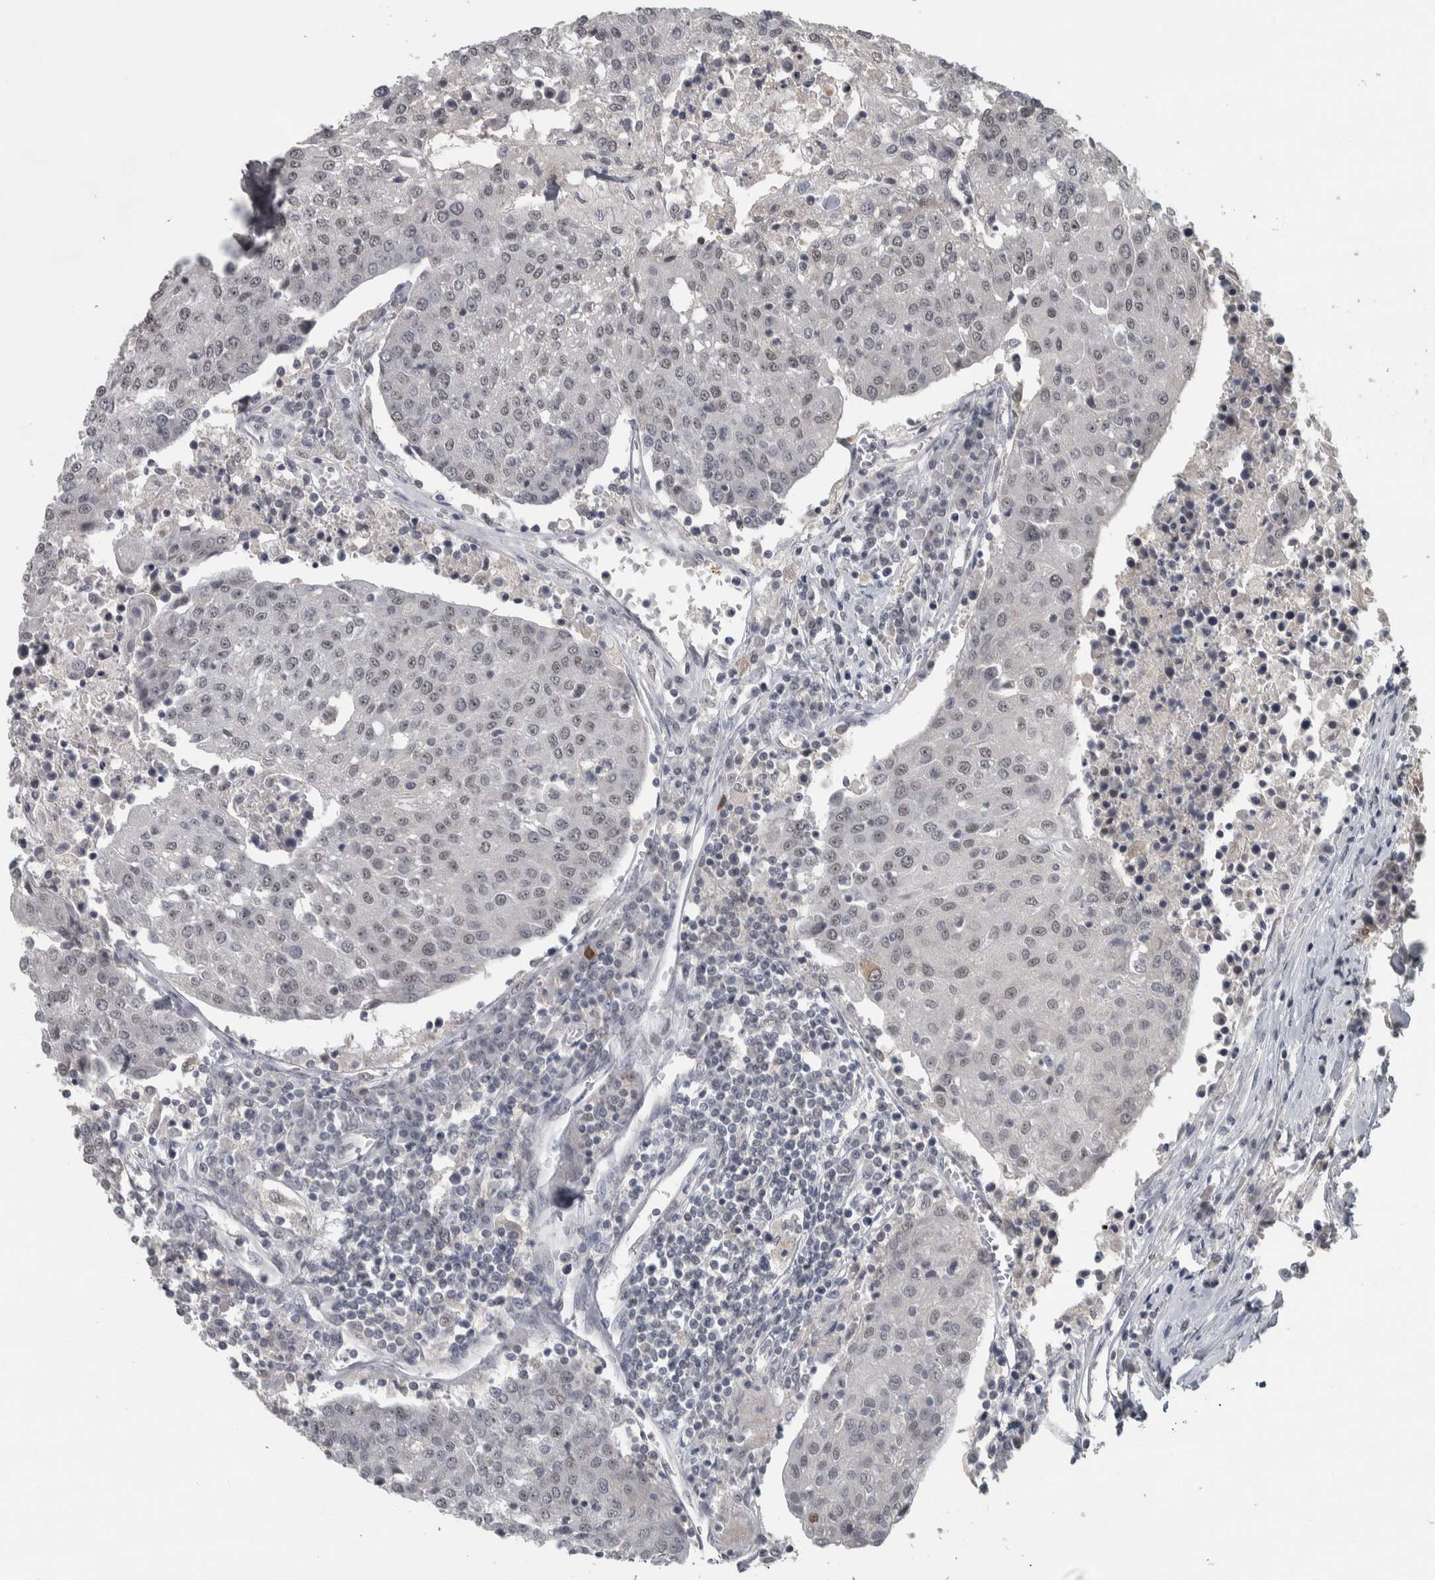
{"staining": {"intensity": "weak", "quantity": "<25%", "location": "nuclear"}, "tissue": "urothelial cancer", "cell_type": "Tumor cells", "image_type": "cancer", "snomed": [{"axis": "morphology", "description": "Urothelial carcinoma, High grade"}, {"axis": "topography", "description": "Urinary bladder"}], "caption": "Histopathology image shows no protein positivity in tumor cells of high-grade urothelial carcinoma tissue. (Stains: DAB immunohistochemistry (IHC) with hematoxylin counter stain, Microscopy: brightfield microscopy at high magnification).", "gene": "DDX42", "patient": {"sex": "female", "age": 85}}